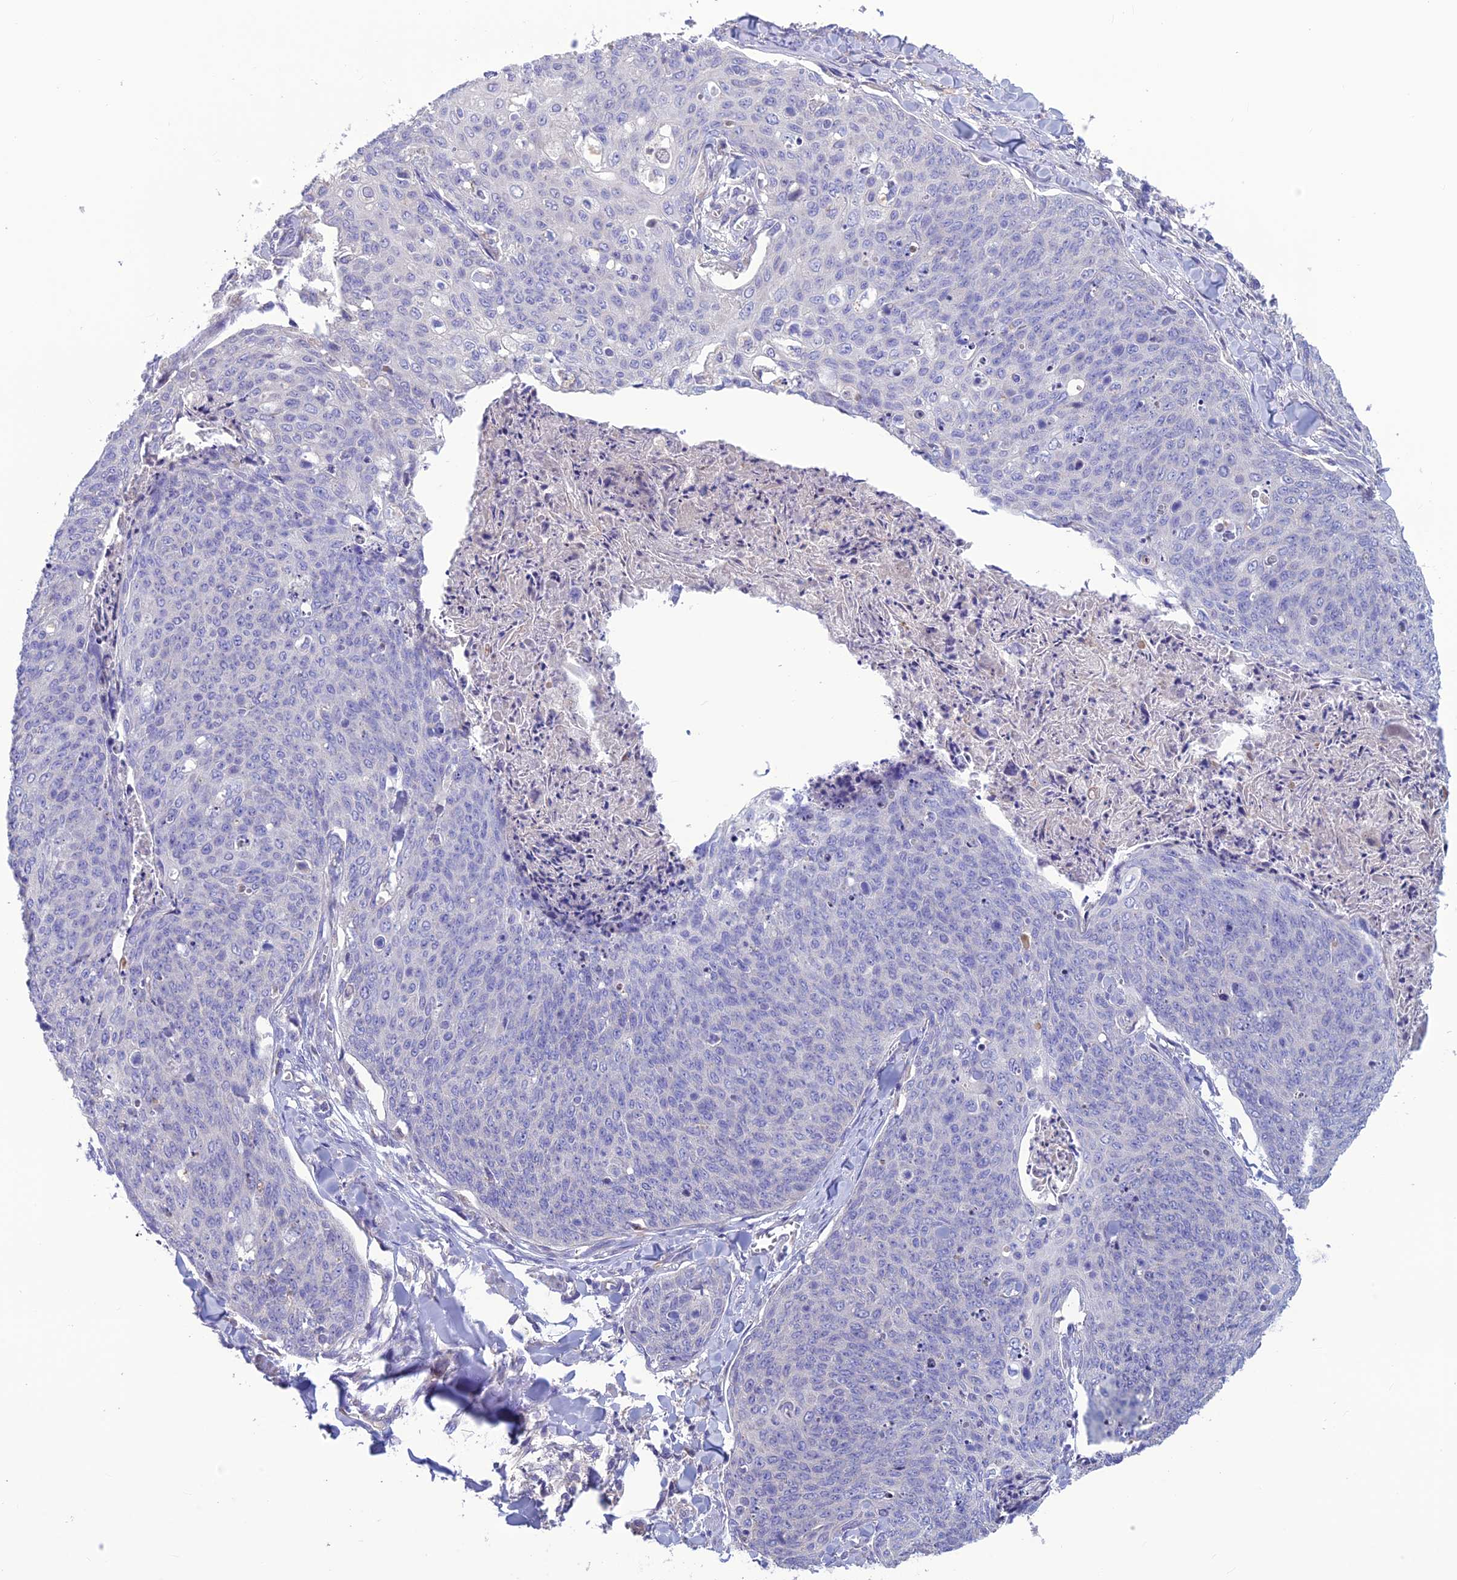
{"staining": {"intensity": "negative", "quantity": "none", "location": "none"}, "tissue": "skin cancer", "cell_type": "Tumor cells", "image_type": "cancer", "snomed": [{"axis": "morphology", "description": "Squamous cell carcinoma, NOS"}, {"axis": "topography", "description": "Skin"}, {"axis": "topography", "description": "Vulva"}], "caption": "High magnification brightfield microscopy of squamous cell carcinoma (skin) stained with DAB (brown) and counterstained with hematoxylin (blue): tumor cells show no significant expression. (DAB immunohistochemistry (IHC), high magnification).", "gene": "BHMT2", "patient": {"sex": "female", "age": 85}}